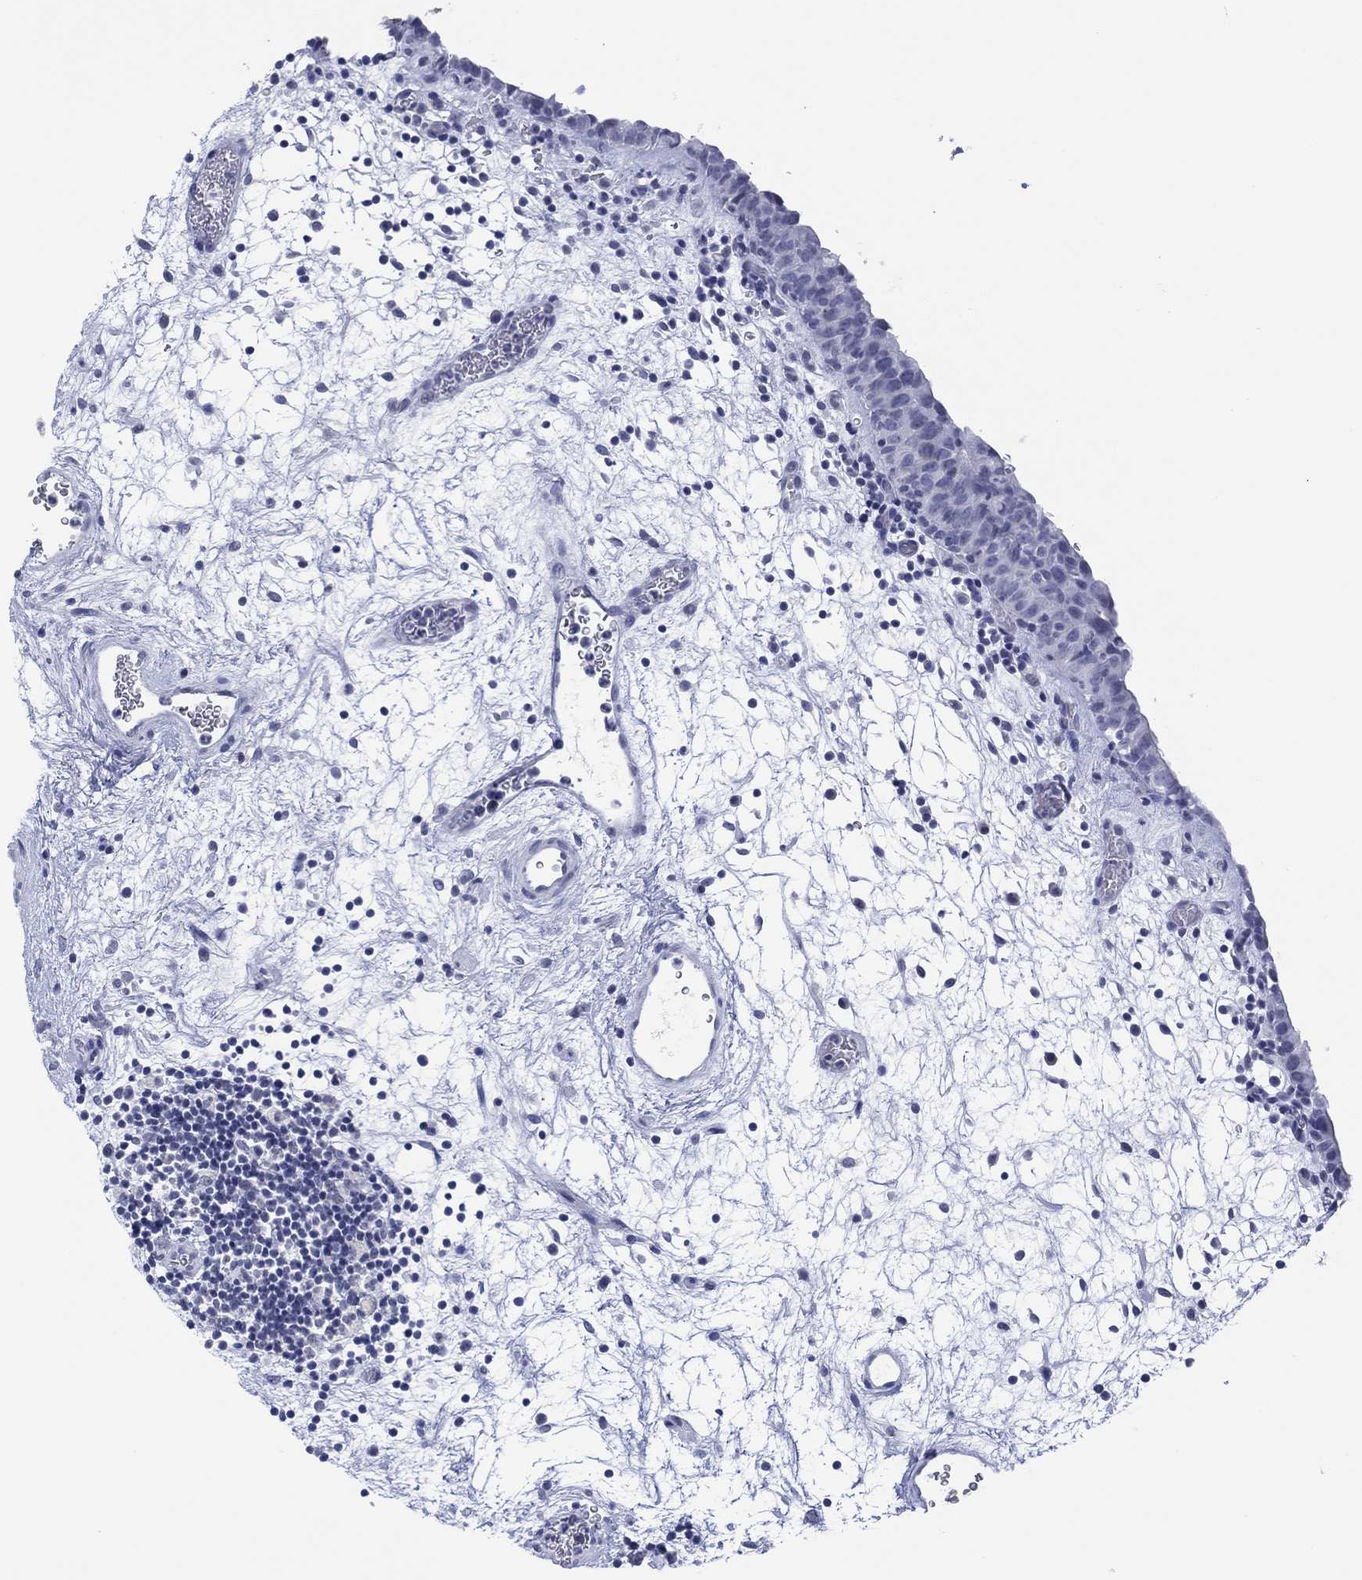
{"staining": {"intensity": "negative", "quantity": "none", "location": "none"}, "tissue": "urinary bladder", "cell_type": "Urothelial cells", "image_type": "normal", "snomed": [{"axis": "morphology", "description": "Normal tissue, NOS"}, {"axis": "topography", "description": "Urinary bladder"}], "caption": "High magnification brightfield microscopy of benign urinary bladder stained with DAB (brown) and counterstained with hematoxylin (blue): urothelial cells show no significant positivity. Brightfield microscopy of immunohistochemistry (IHC) stained with DAB (brown) and hematoxylin (blue), captured at high magnification.", "gene": "UTF1", "patient": {"sex": "male", "age": 37}}